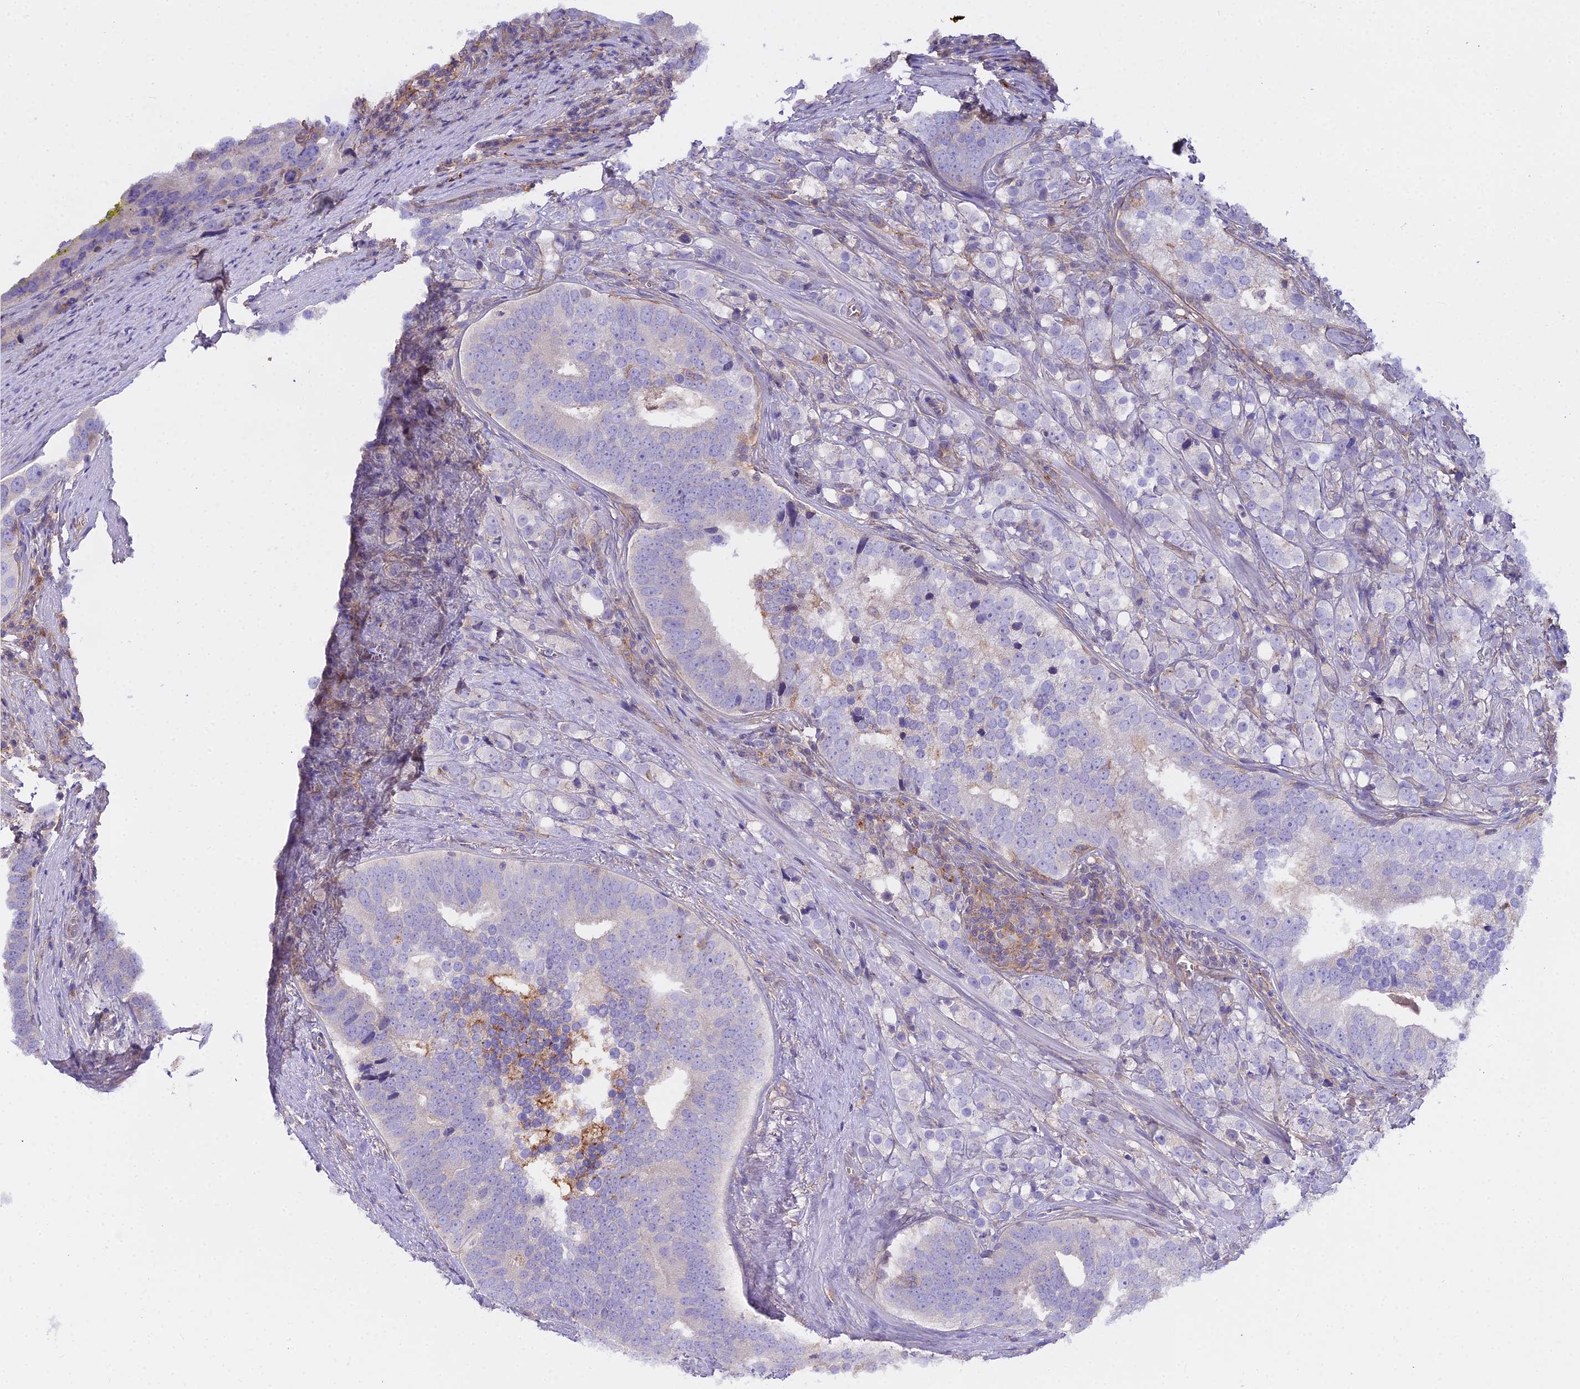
{"staining": {"intensity": "negative", "quantity": "none", "location": "none"}, "tissue": "prostate cancer", "cell_type": "Tumor cells", "image_type": "cancer", "snomed": [{"axis": "morphology", "description": "Adenocarcinoma, High grade"}, {"axis": "topography", "description": "Prostate"}], "caption": "Human high-grade adenocarcinoma (prostate) stained for a protein using immunohistochemistry displays no positivity in tumor cells.", "gene": "GLYAT", "patient": {"sex": "male", "age": 71}}